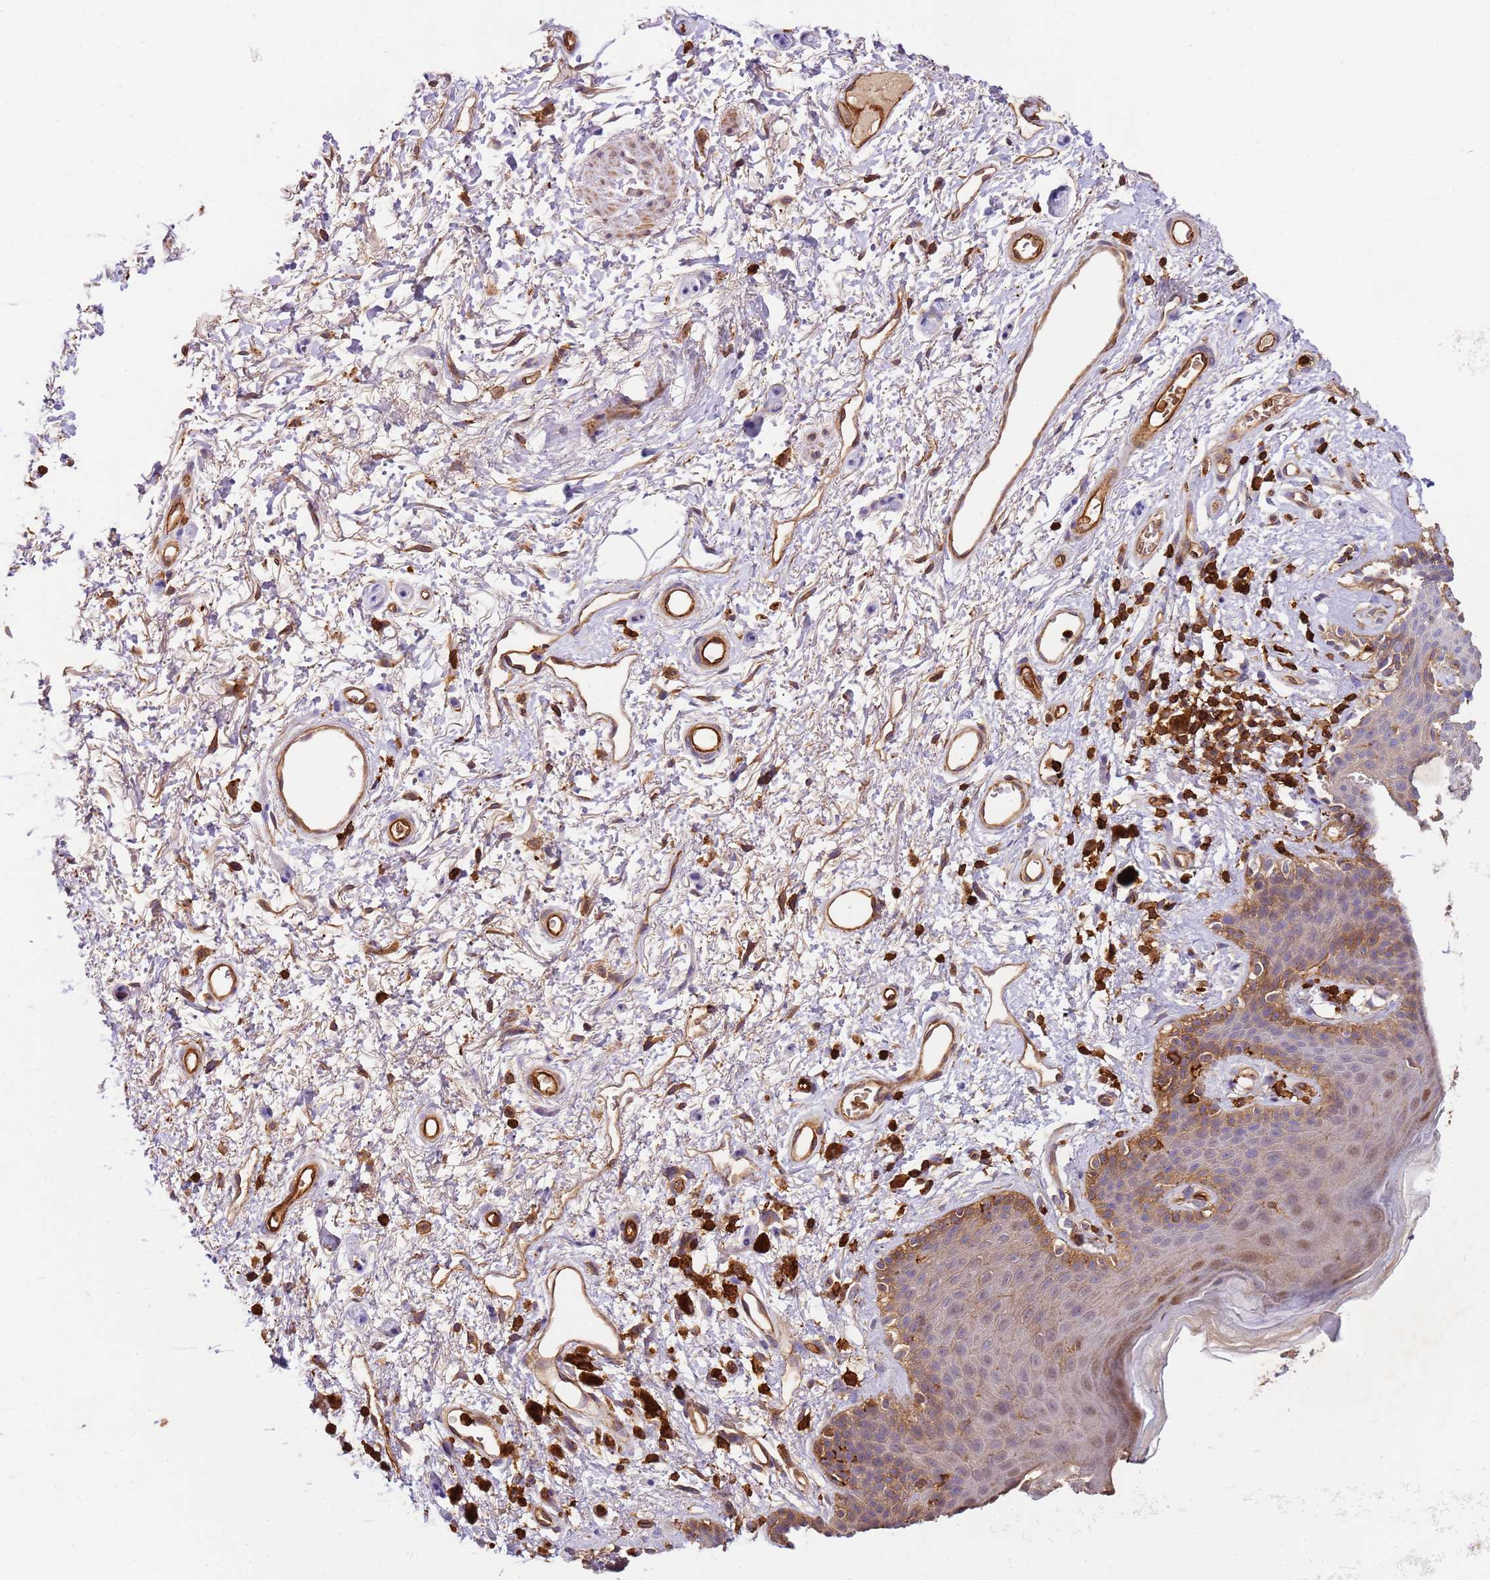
{"staining": {"intensity": "moderate", "quantity": "<25%", "location": "cytoplasmic/membranous,nuclear"}, "tissue": "skin", "cell_type": "Epidermal cells", "image_type": "normal", "snomed": [{"axis": "morphology", "description": "Normal tissue, NOS"}, {"axis": "topography", "description": "Anal"}], "caption": "Immunohistochemistry (IHC) photomicrograph of benign skin: skin stained using IHC displays low levels of moderate protein expression localized specifically in the cytoplasmic/membranous,nuclear of epidermal cells, appearing as a cytoplasmic/membranous,nuclear brown color.", "gene": "OR6P1", "patient": {"sex": "female", "age": 46}}